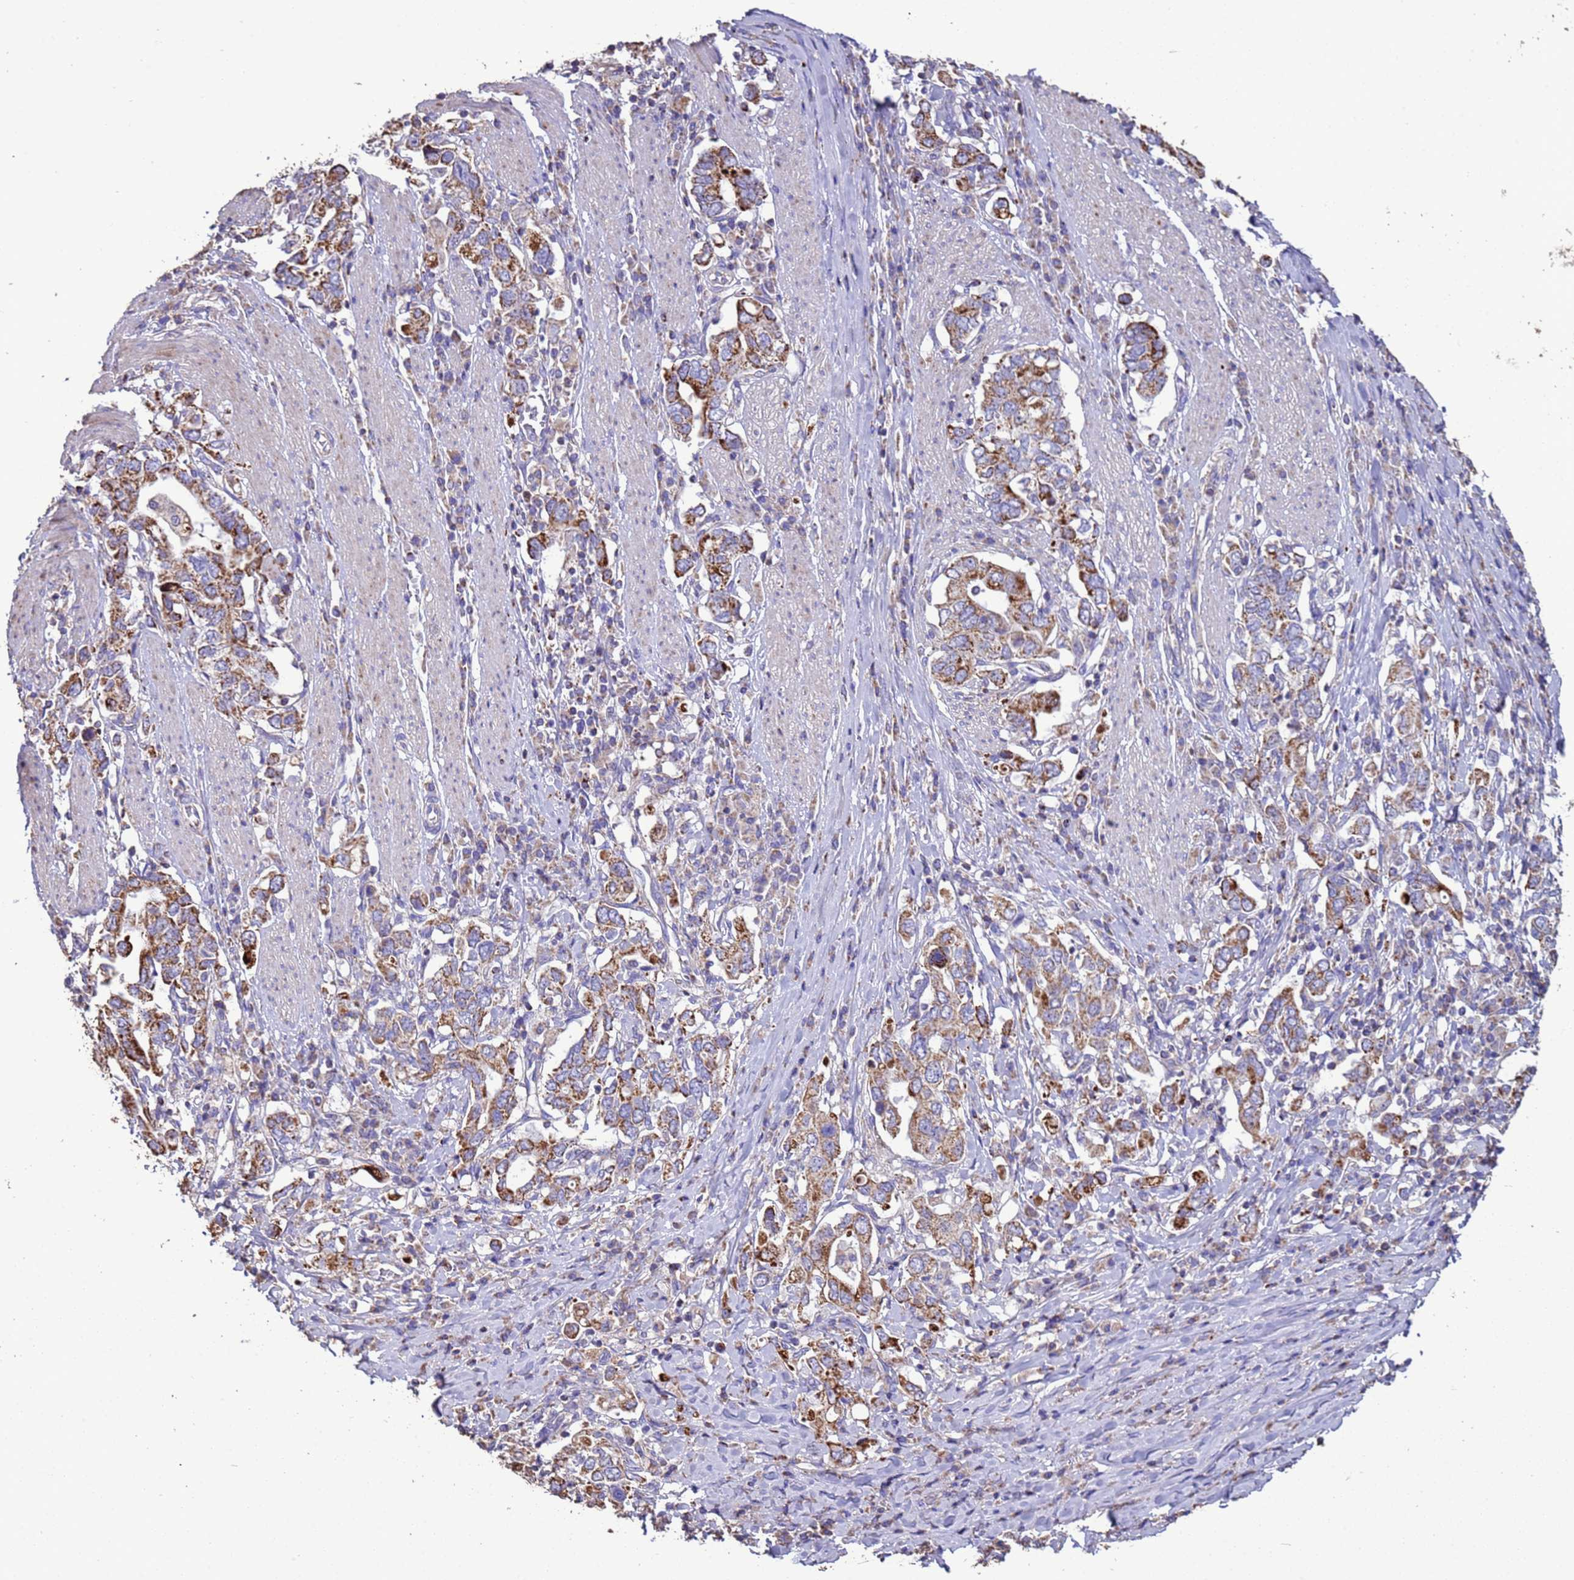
{"staining": {"intensity": "moderate", "quantity": ">75%", "location": "cytoplasmic/membranous"}, "tissue": "stomach cancer", "cell_type": "Tumor cells", "image_type": "cancer", "snomed": [{"axis": "morphology", "description": "Adenocarcinoma, NOS"}, {"axis": "topography", "description": "Stomach, upper"}, {"axis": "topography", "description": "Stomach"}], "caption": "Moderate cytoplasmic/membranous positivity is present in approximately >75% of tumor cells in stomach cancer.", "gene": "ZNFX1", "patient": {"sex": "male", "age": 62}}